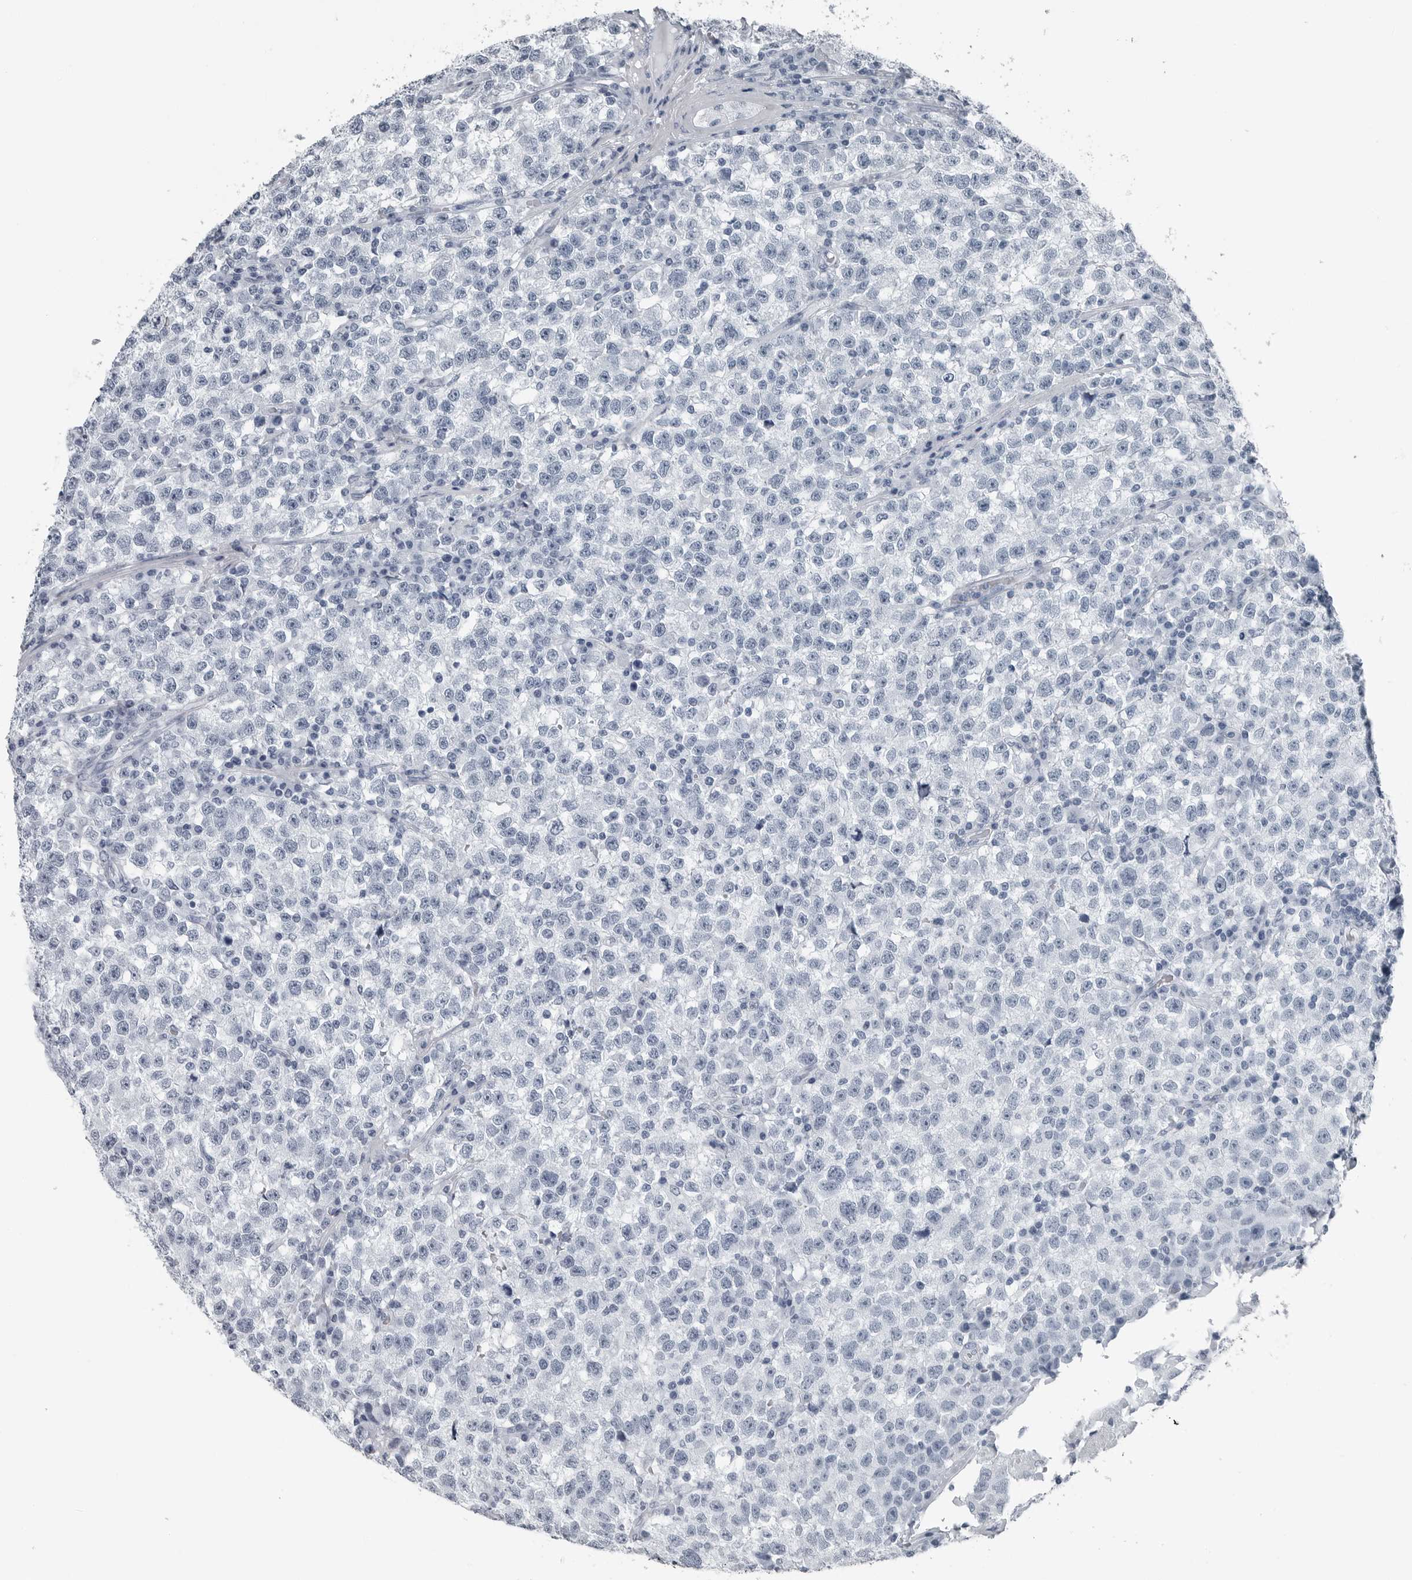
{"staining": {"intensity": "negative", "quantity": "none", "location": "none"}, "tissue": "testis cancer", "cell_type": "Tumor cells", "image_type": "cancer", "snomed": [{"axis": "morphology", "description": "Seminoma, NOS"}, {"axis": "topography", "description": "Testis"}], "caption": "Image shows no significant protein staining in tumor cells of testis cancer. (Brightfield microscopy of DAB immunohistochemistry at high magnification).", "gene": "SPINK1", "patient": {"sex": "male", "age": 22}}